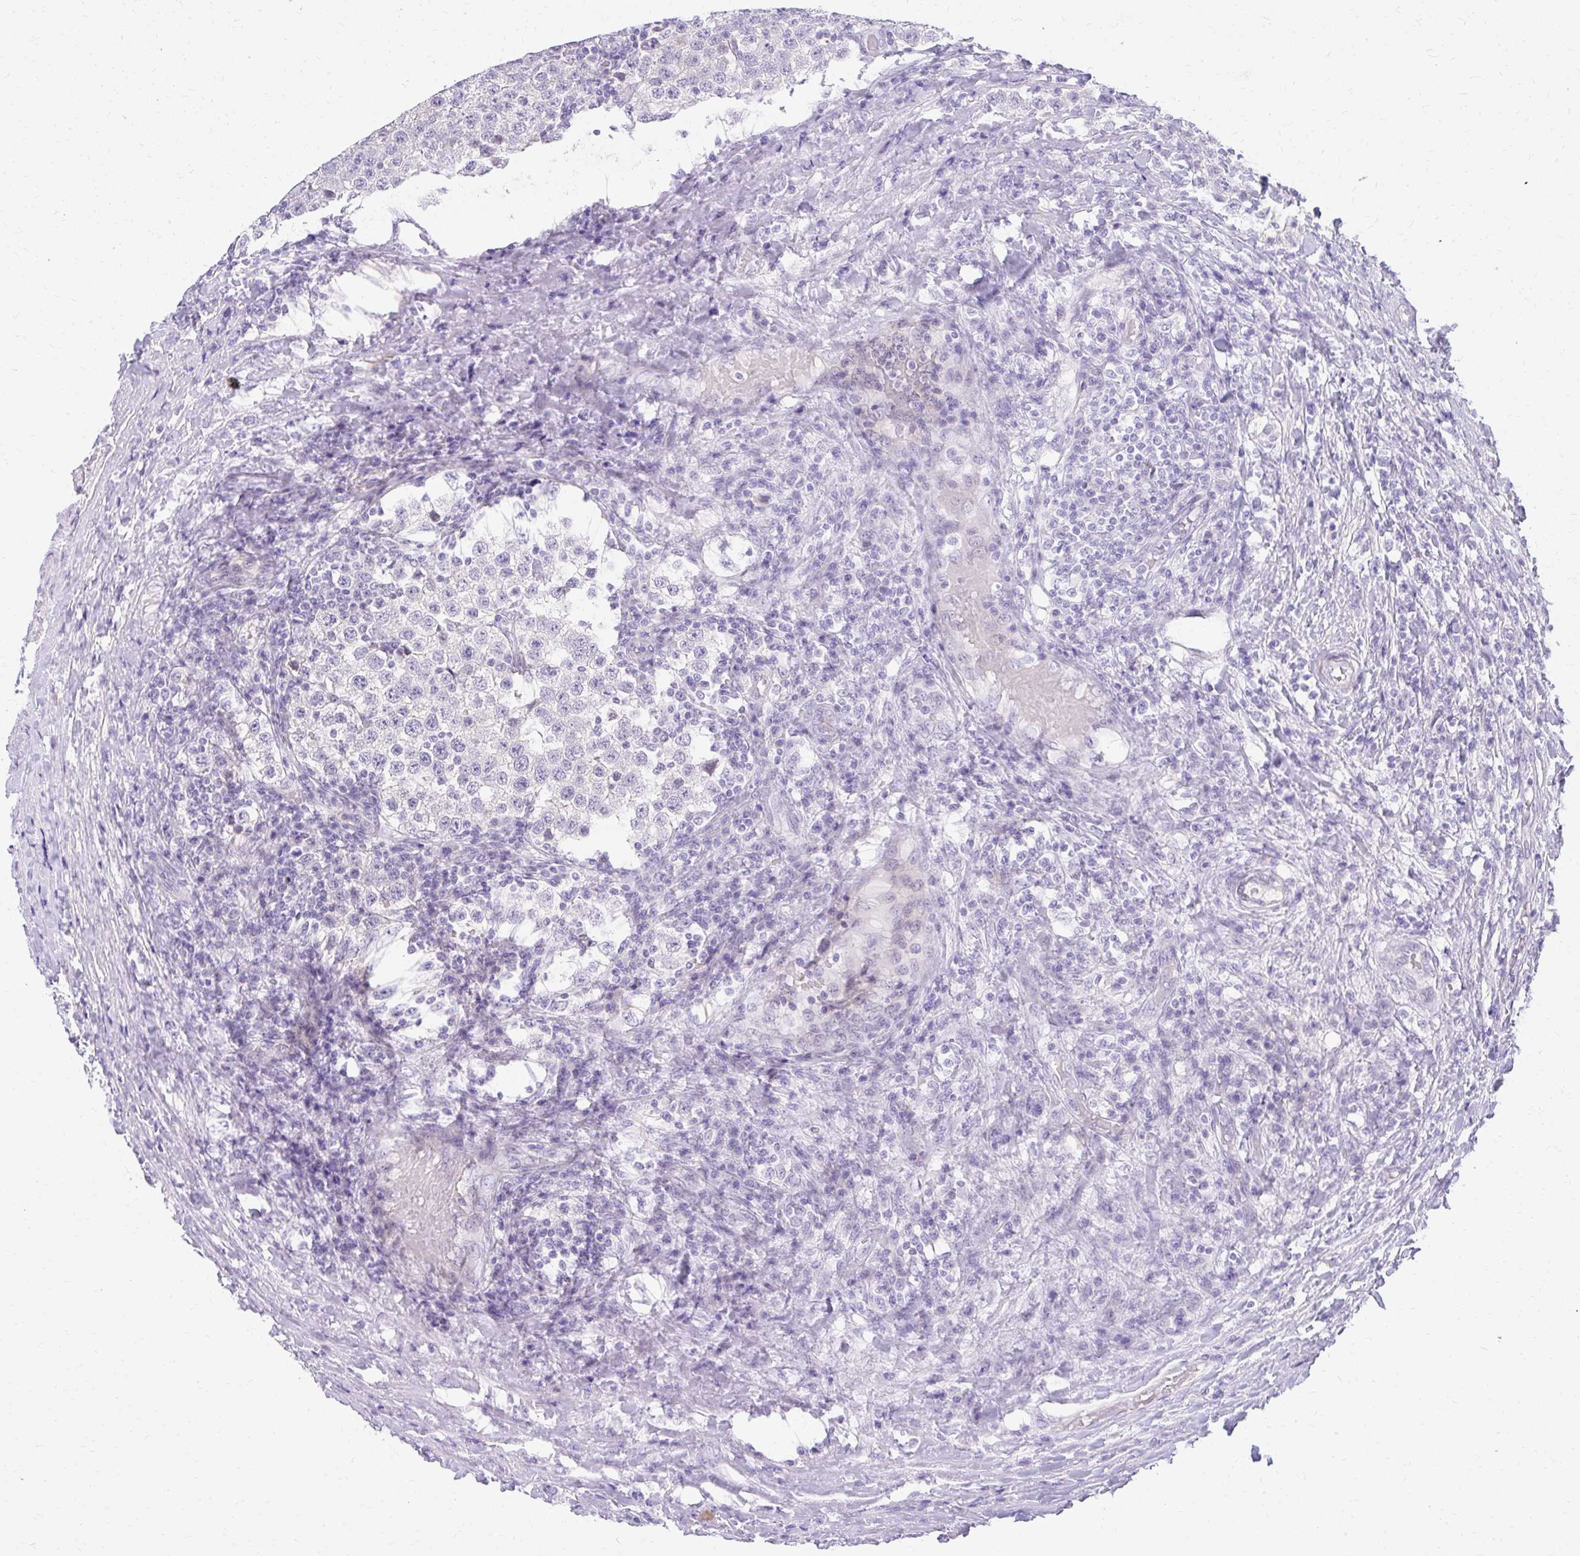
{"staining": {"intensity": "negative", "quantity": "none", "location": "none"}, "tissue": "testis cancer", "cell_type": "Tumor cells", "image_type": "cancer", "snomed": [{"axis": "morphology", "description": "Seminoma, NOS"}, {"axis": "topography", "description": "Testis"}], "caption": "This is a image of immunohistochemistry (IHC) staining of testis cancer, which shows no staining in tumor cells.", "gene": "PRAP1", "patient": {"sex": "male", "age": 34}}